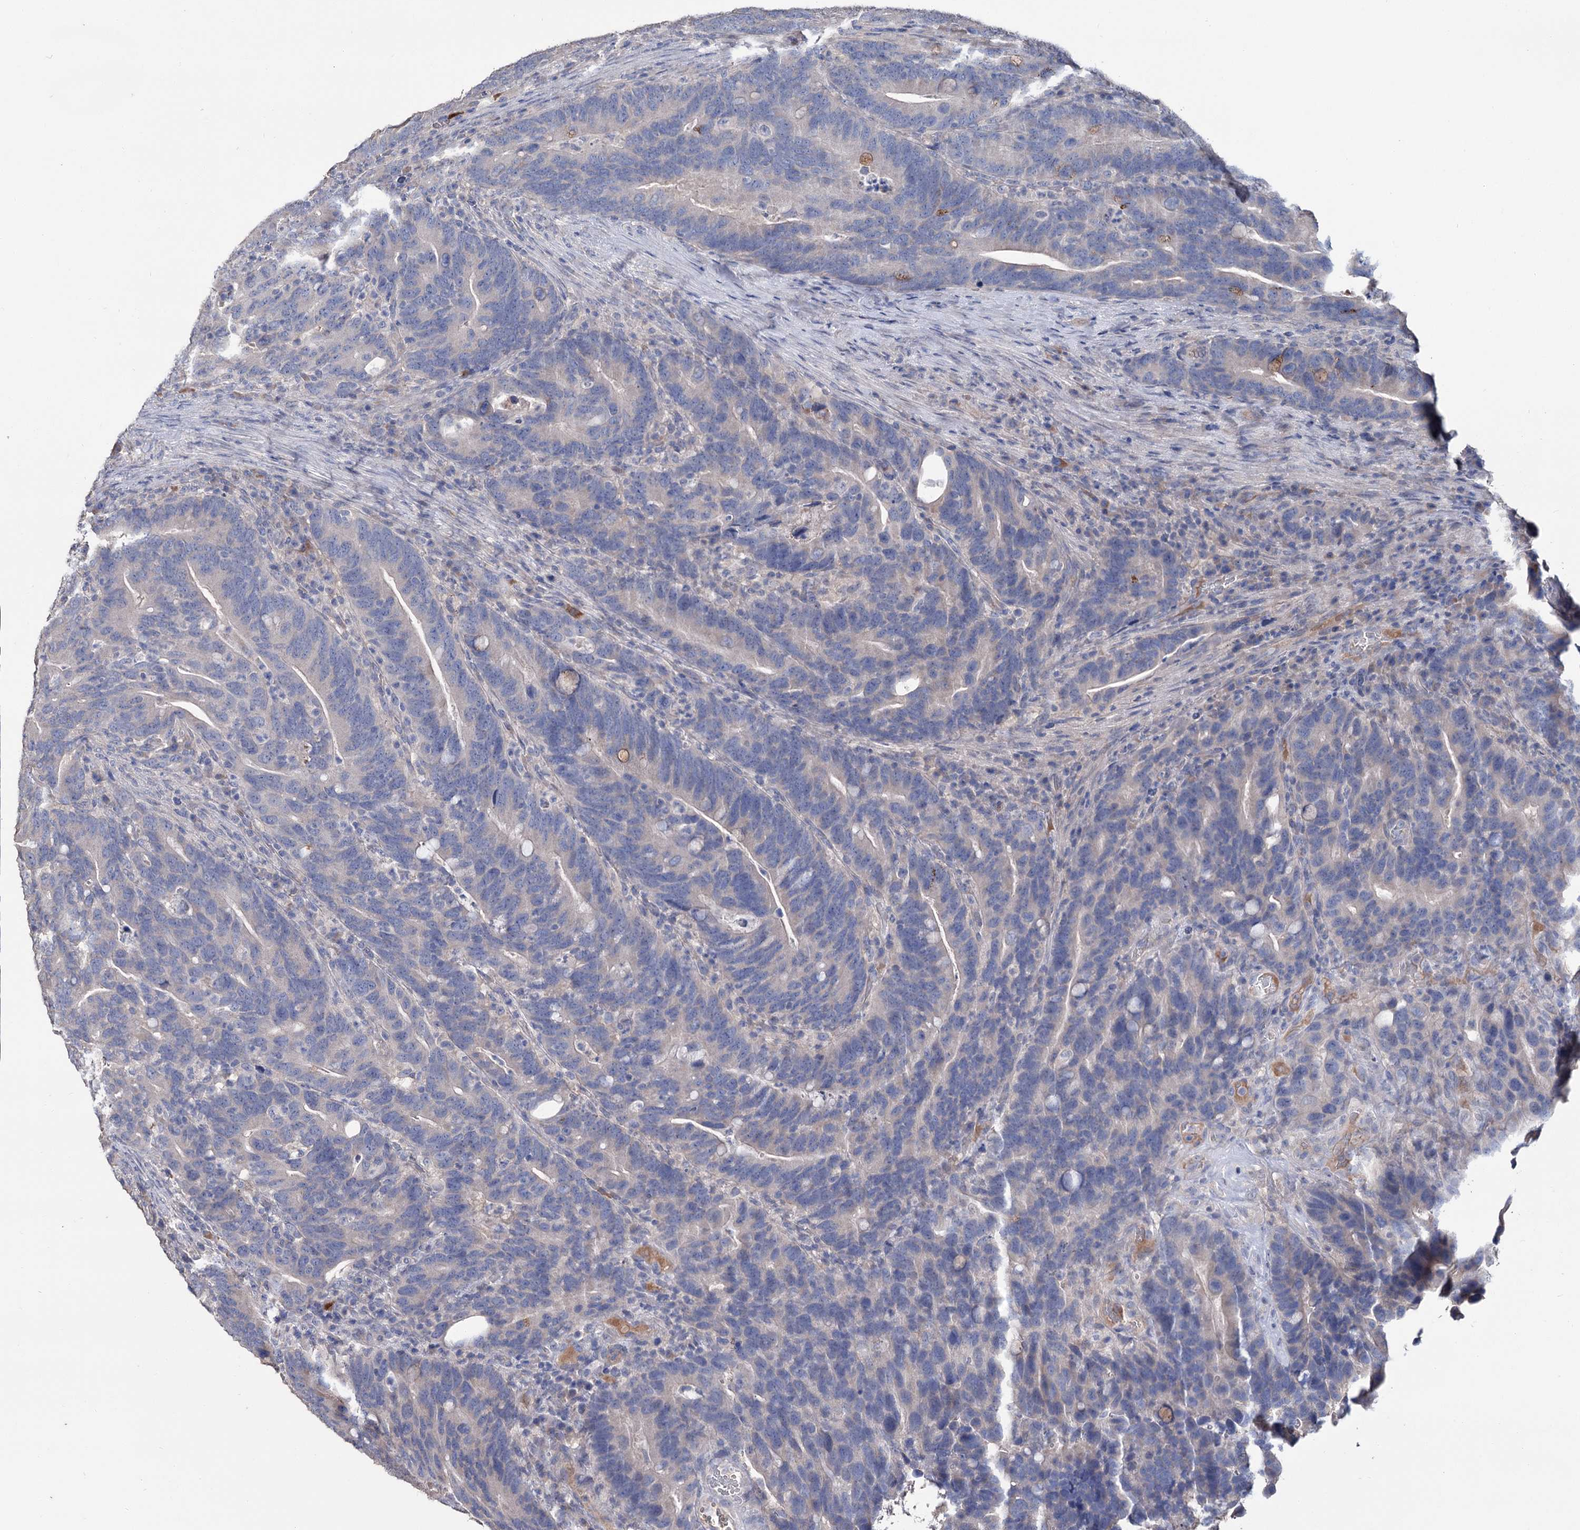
{"staining": {"intensity": "negative", "quantity": "none", "location": "none"}, "tissue": "colorectal cancer", "cell_type": "Tumor cells", "image_type": "cancer", "snomed": [{"axis": "morphology", "description": "Adenocarcinoma, NOS"}, {"axis": "topography", "description": "Colon"}], "caption": "A histopathology image of colorectal cancer stained for a protein reveals no brown staining in tumor cells.", "gene": "EPB41L5", "patient": {"sex": "female", "age": 66}}